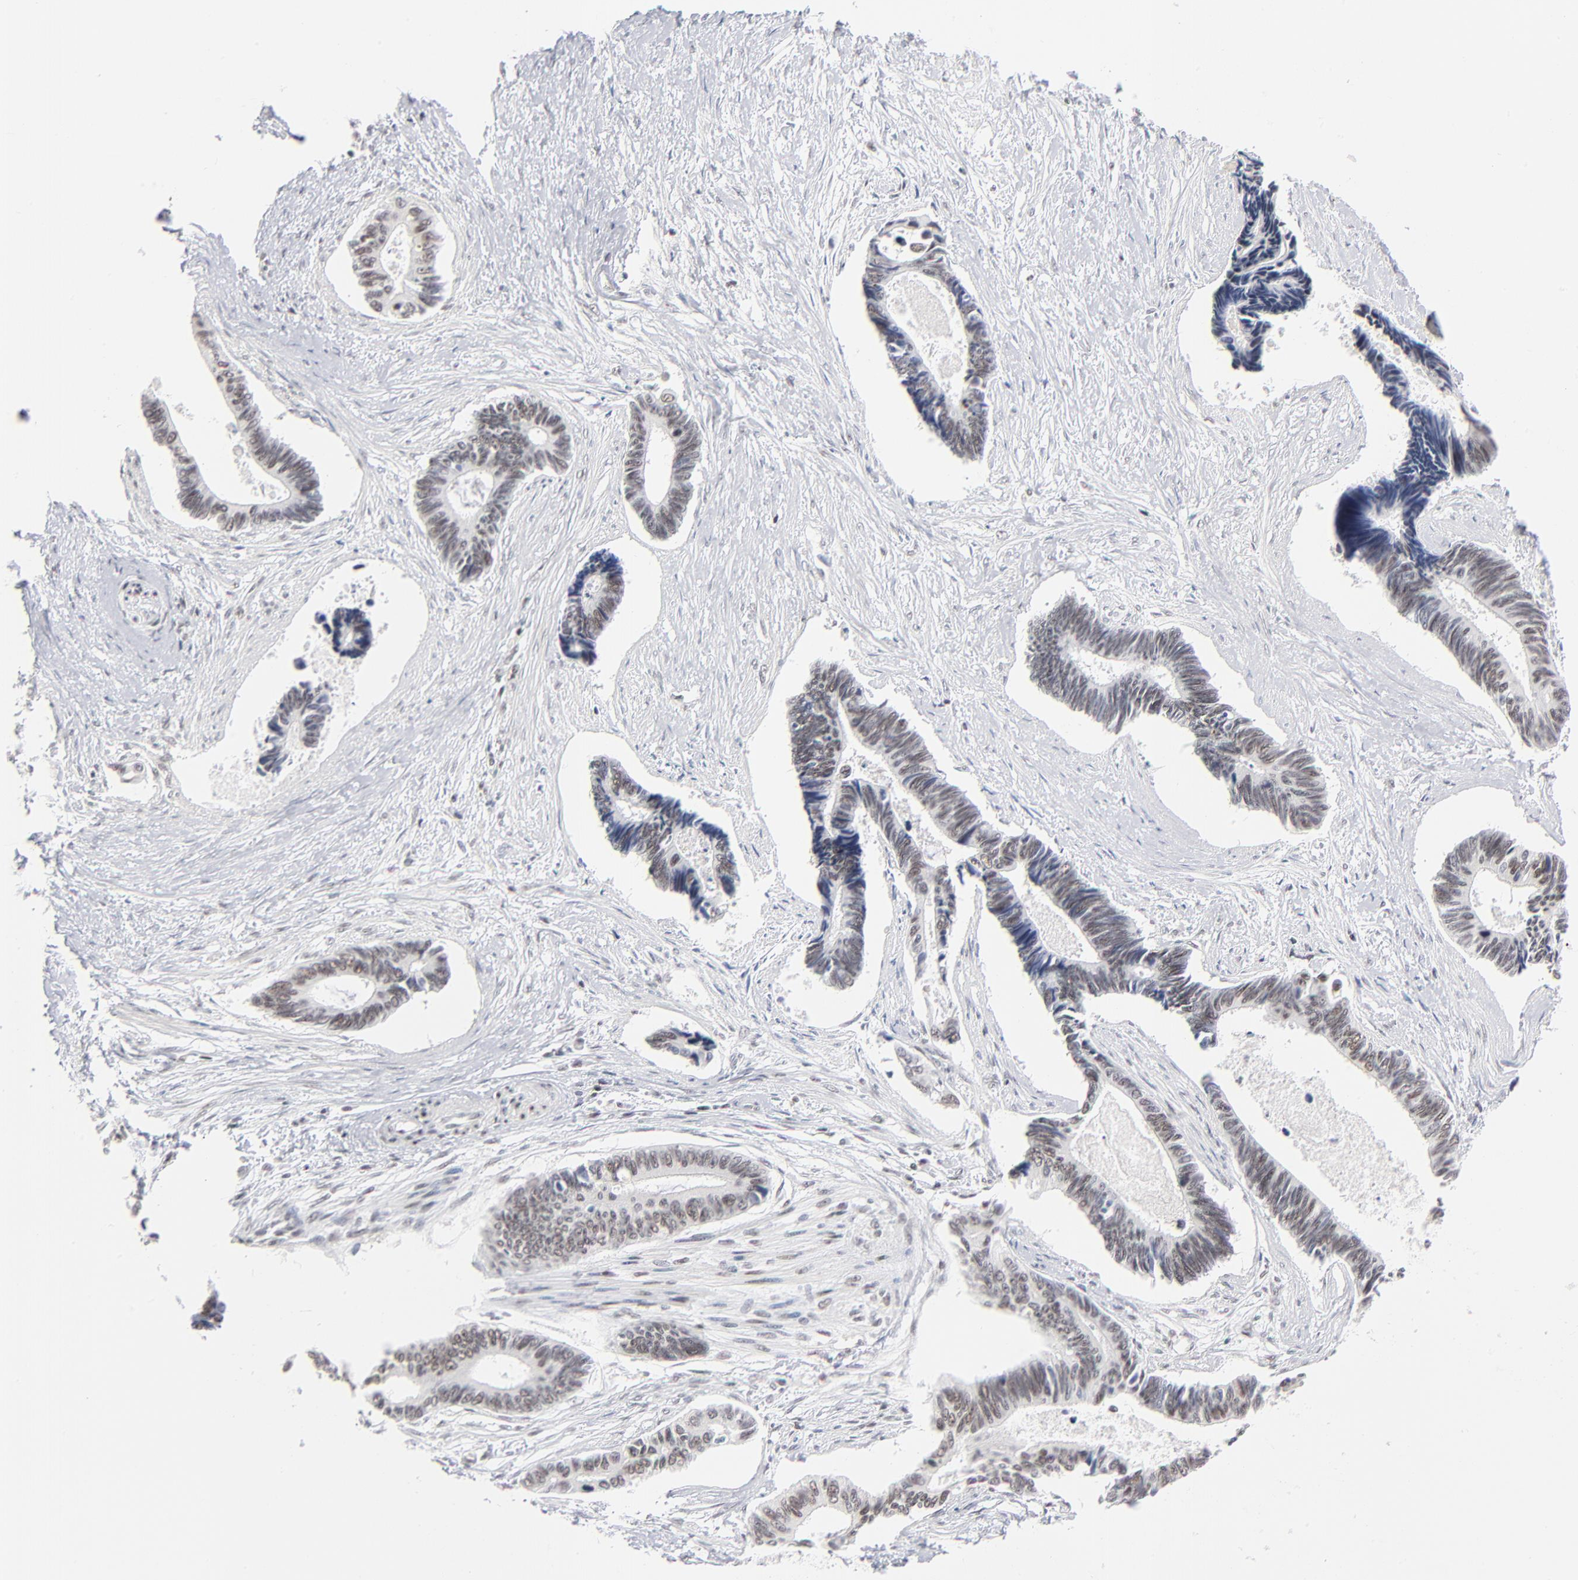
{"staining": {"intensity": "weak", "quantity": "25%-75%", "location": "nuclear"}, "tissue": "pancreatic cancer", "cell_type": "Tumor cells", "image_type": "cancer", "snomed": [{"axis": "morphology", "description": "Adenocarcinoma, NOS"}, {"axis": "topography", "description": "Pancreas"}], "caption": "IHC micrograph of human pancreatic cancer stained for a protein (brown), which shows low levels of weak nuclear staining in about 25%-75% of tumor cells.", "gene": "ZNF143", "patient": {"sex": "female", "age": 70}}